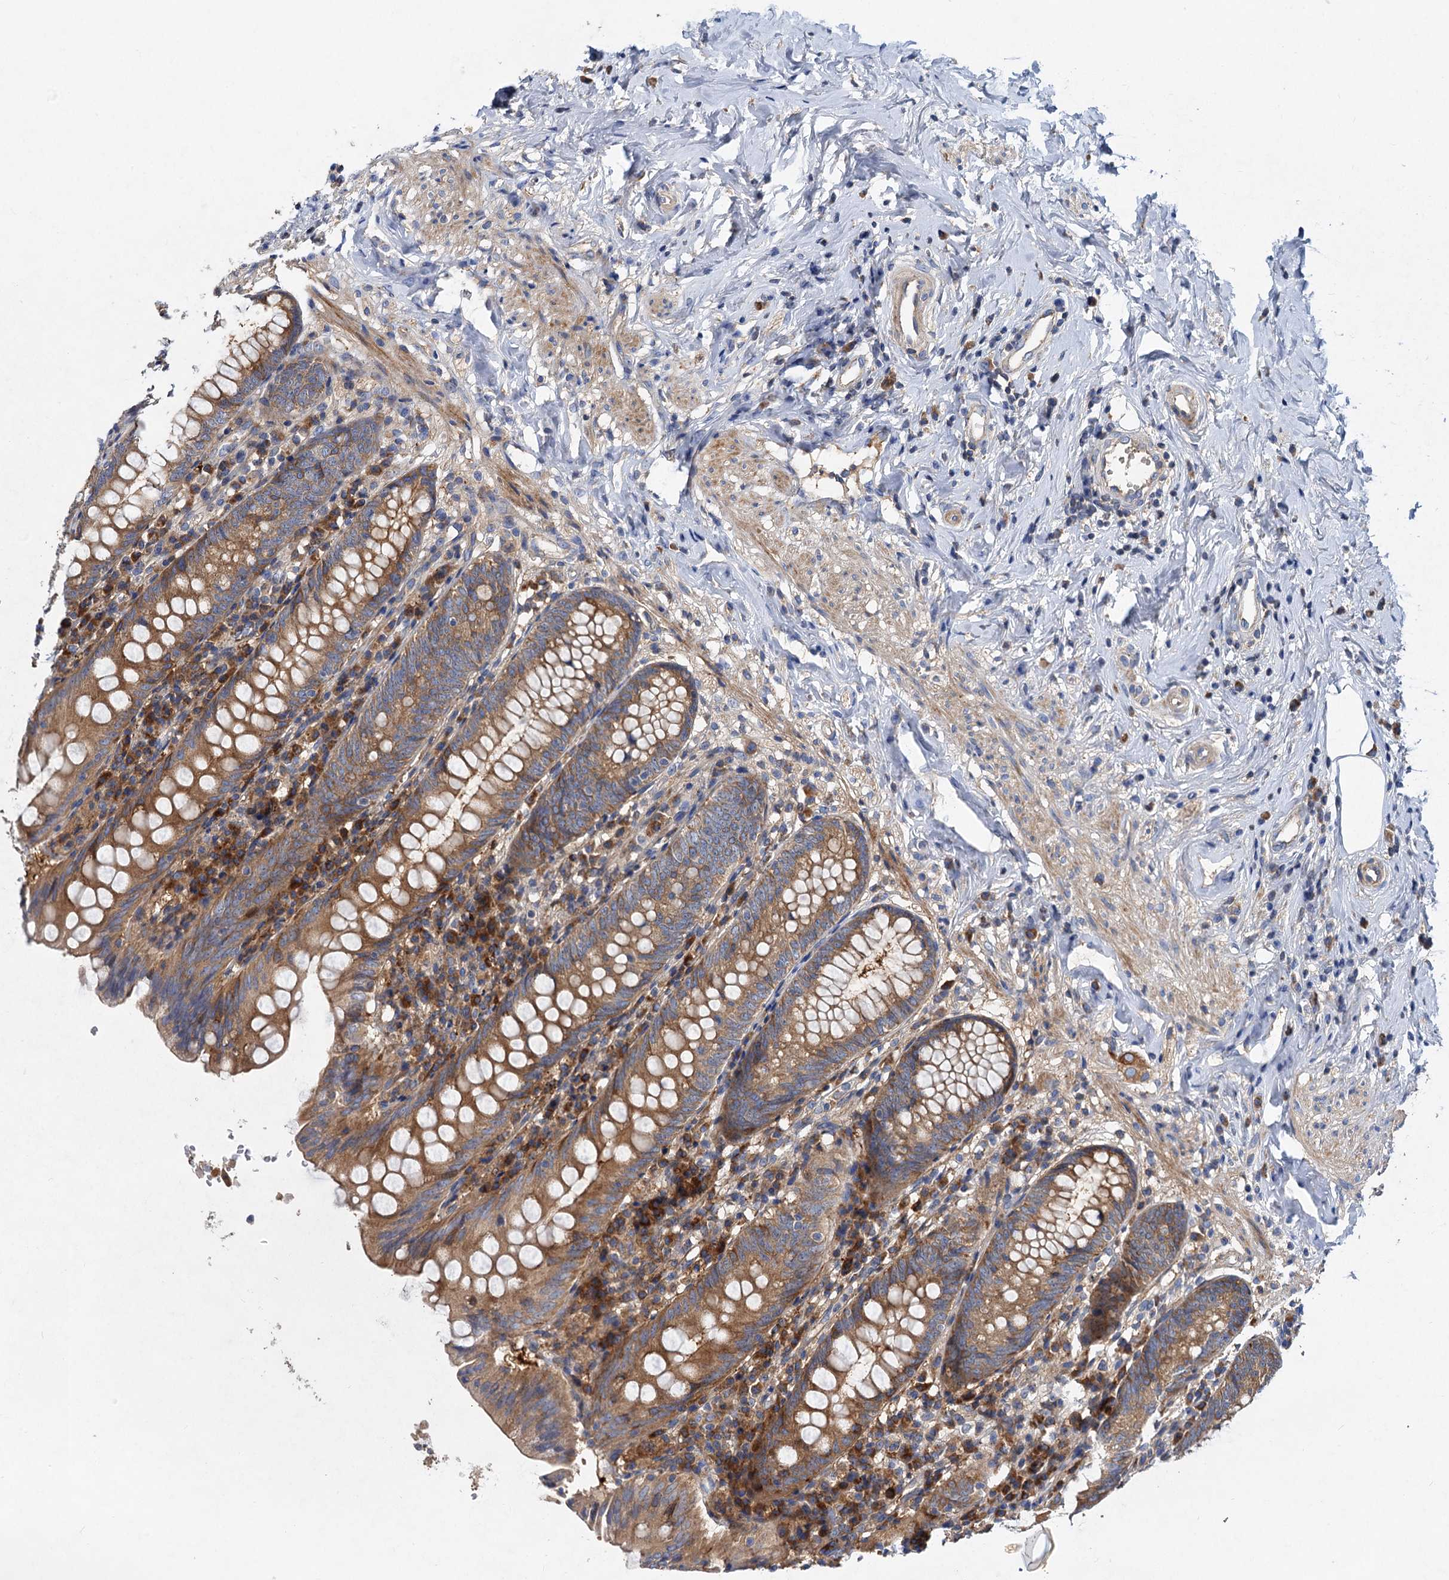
{"staining": {"intensity": "moderate", "quantity": ">75%", "location": "cytoplasmic/membranous"}, "tissue": "appendix", "cell_type": "Glandular cells", "image_type": "normal", "snomed": [{"axis": "morphology", "description": "Normal tissue, NOS"}, {"axis": "topography", "description": "Appendix"}], "caption": "The image displays immunohistochemical staining of unremarkable appendix. There is moderate cytoplasmic/membranous positivity is present in approximately >75% of glandular cells.", "gene": "ALKBH7", "patient": {"sex": "female", "age": 54}}